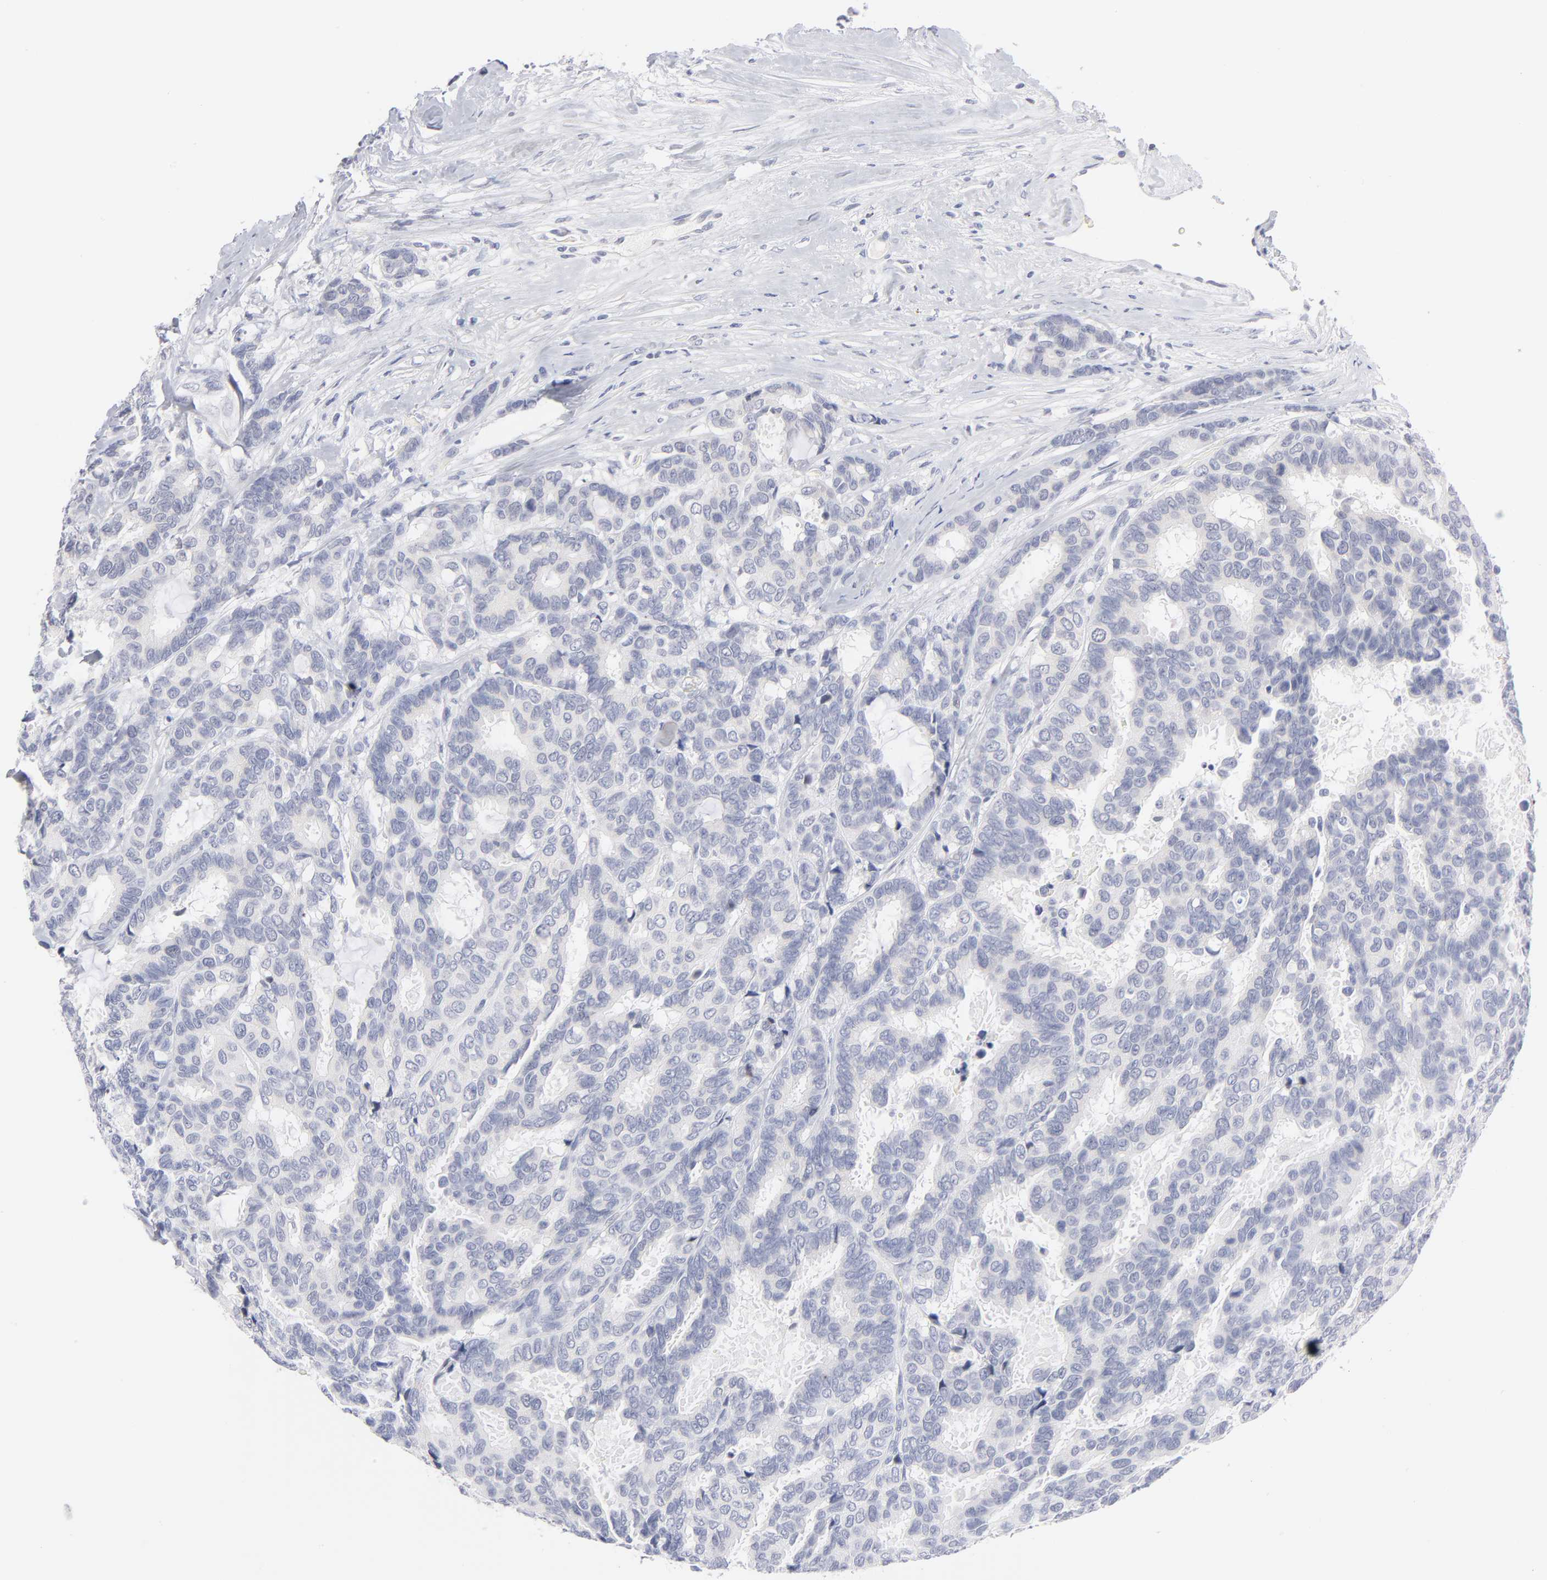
{"staining": {"intensity": "negative", "quantity": "none", "location": "none"}, "tissue": "breast cancer", "cell_type": "Tumor cells", "image_type": "cancer", "snomed": [{"axis": "morphology", "description": "Duct carcinoma"}, {"axis": "topography", "description": "Breast"}], "caption": "Protein analysis of breast cancer (infiltrating ductal carcinoma) displays no significant expression in tumor cells.", "gene": "KHNYN", "patient": {"sex": "female", "age": 87}}